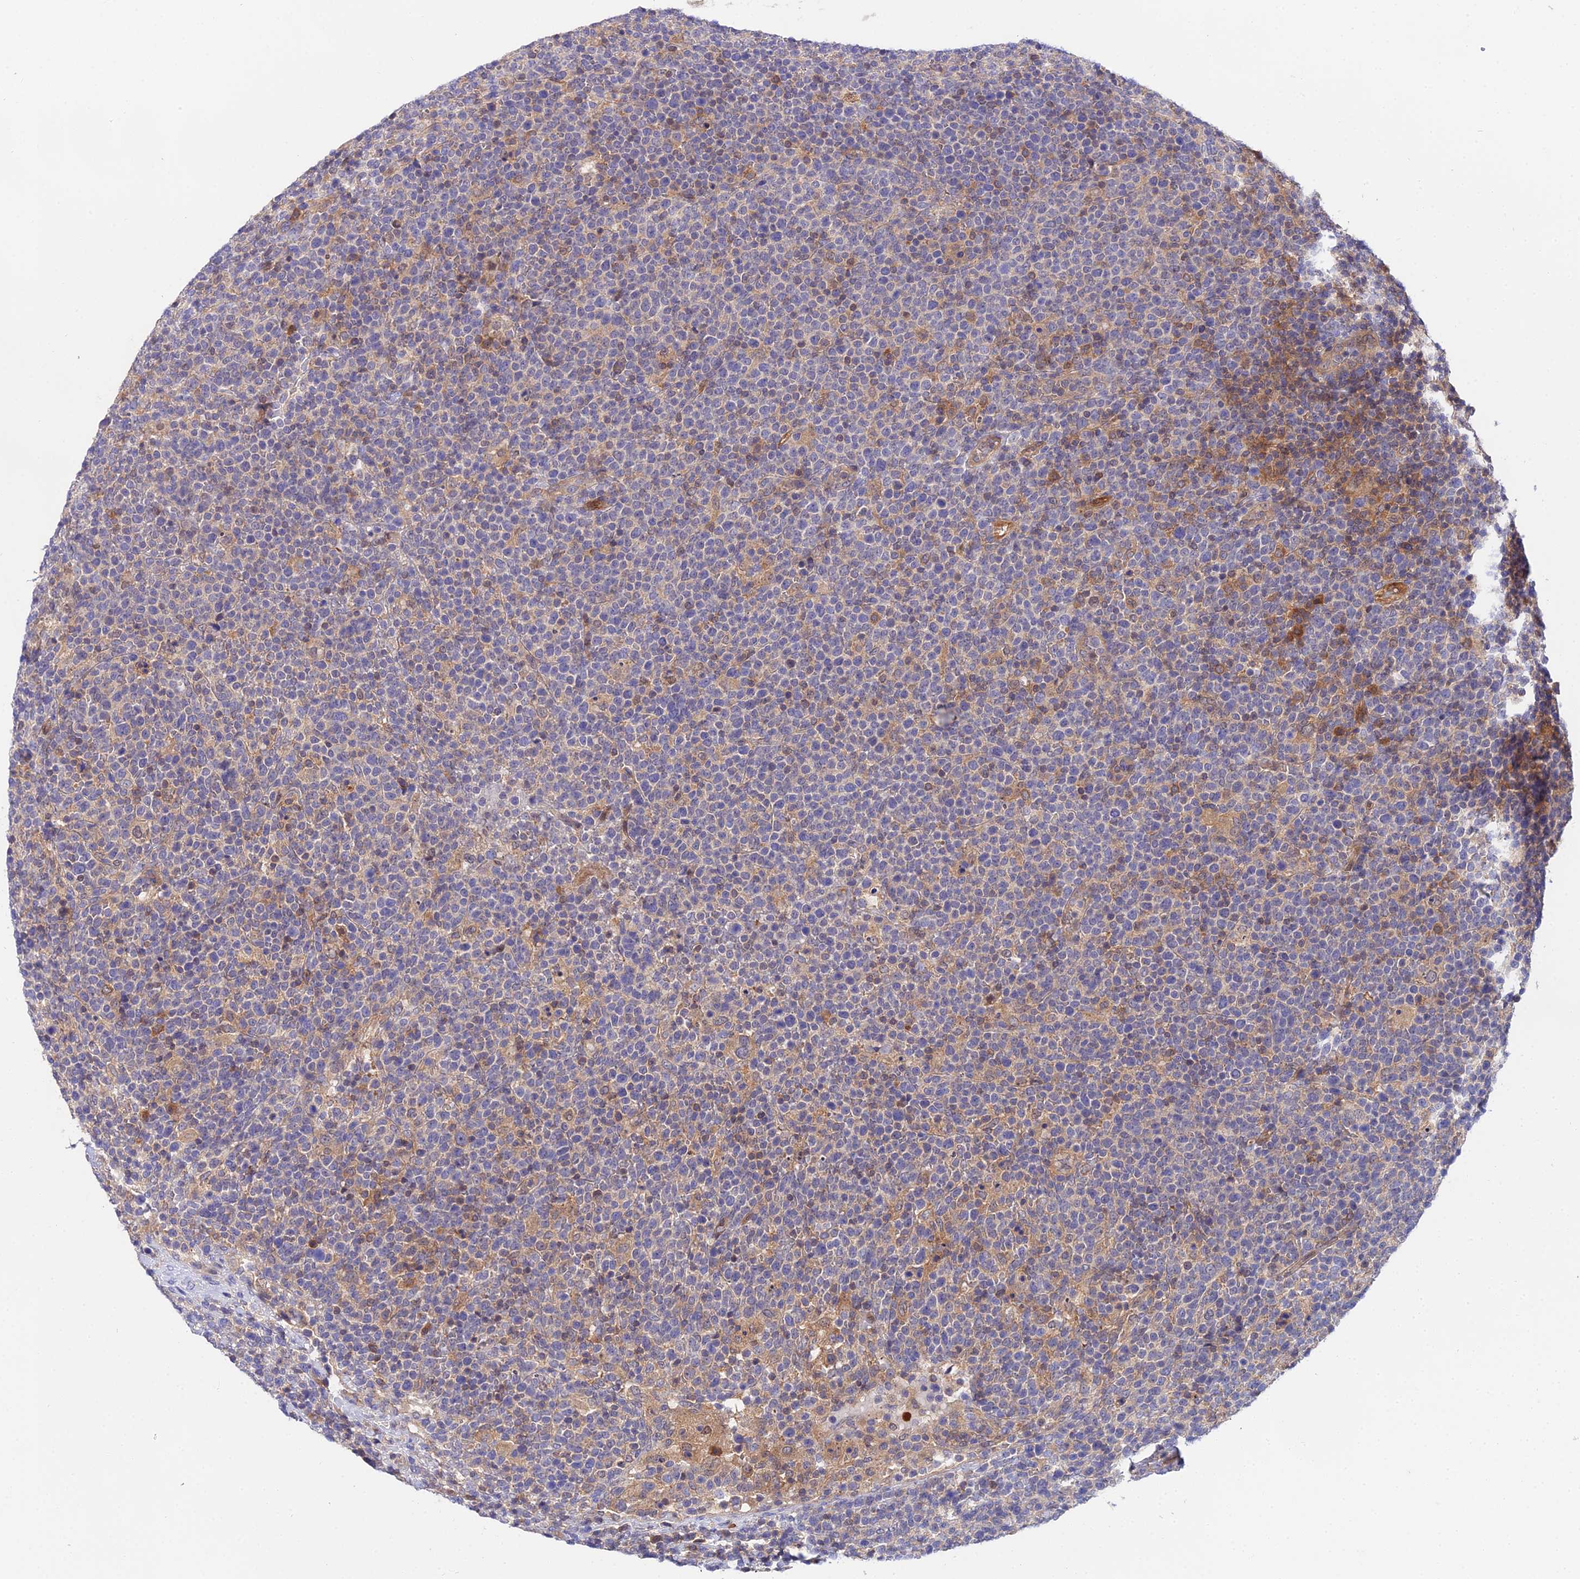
{"staining": {"intensity": "negative", "quantity": "none", "location": "none"}, "tissue": "lymphoma", "cell_type": "Tumor cells", "image_type": "cancer", "snomed": [{"axis": "morphology", "description": "Malignant lymphoma, non-Hodgkin's type, High grade"}, {"axis": "topography", "description": "Lymph node"}], "caption": "Immunohistochemistry histopathology image of neoplastic tissue: high-grade malignant lymphoma, non-Hodgkin's type stained with DAB reveals no significant protein staining in tumor cells. (DAB (3,3'-diaminobenzidine) immunohistochemistry (IHC) with hematoxylin counter stain).", "gene": "PPP2R2C", "patient": {"sex": "male", "age": 61}}